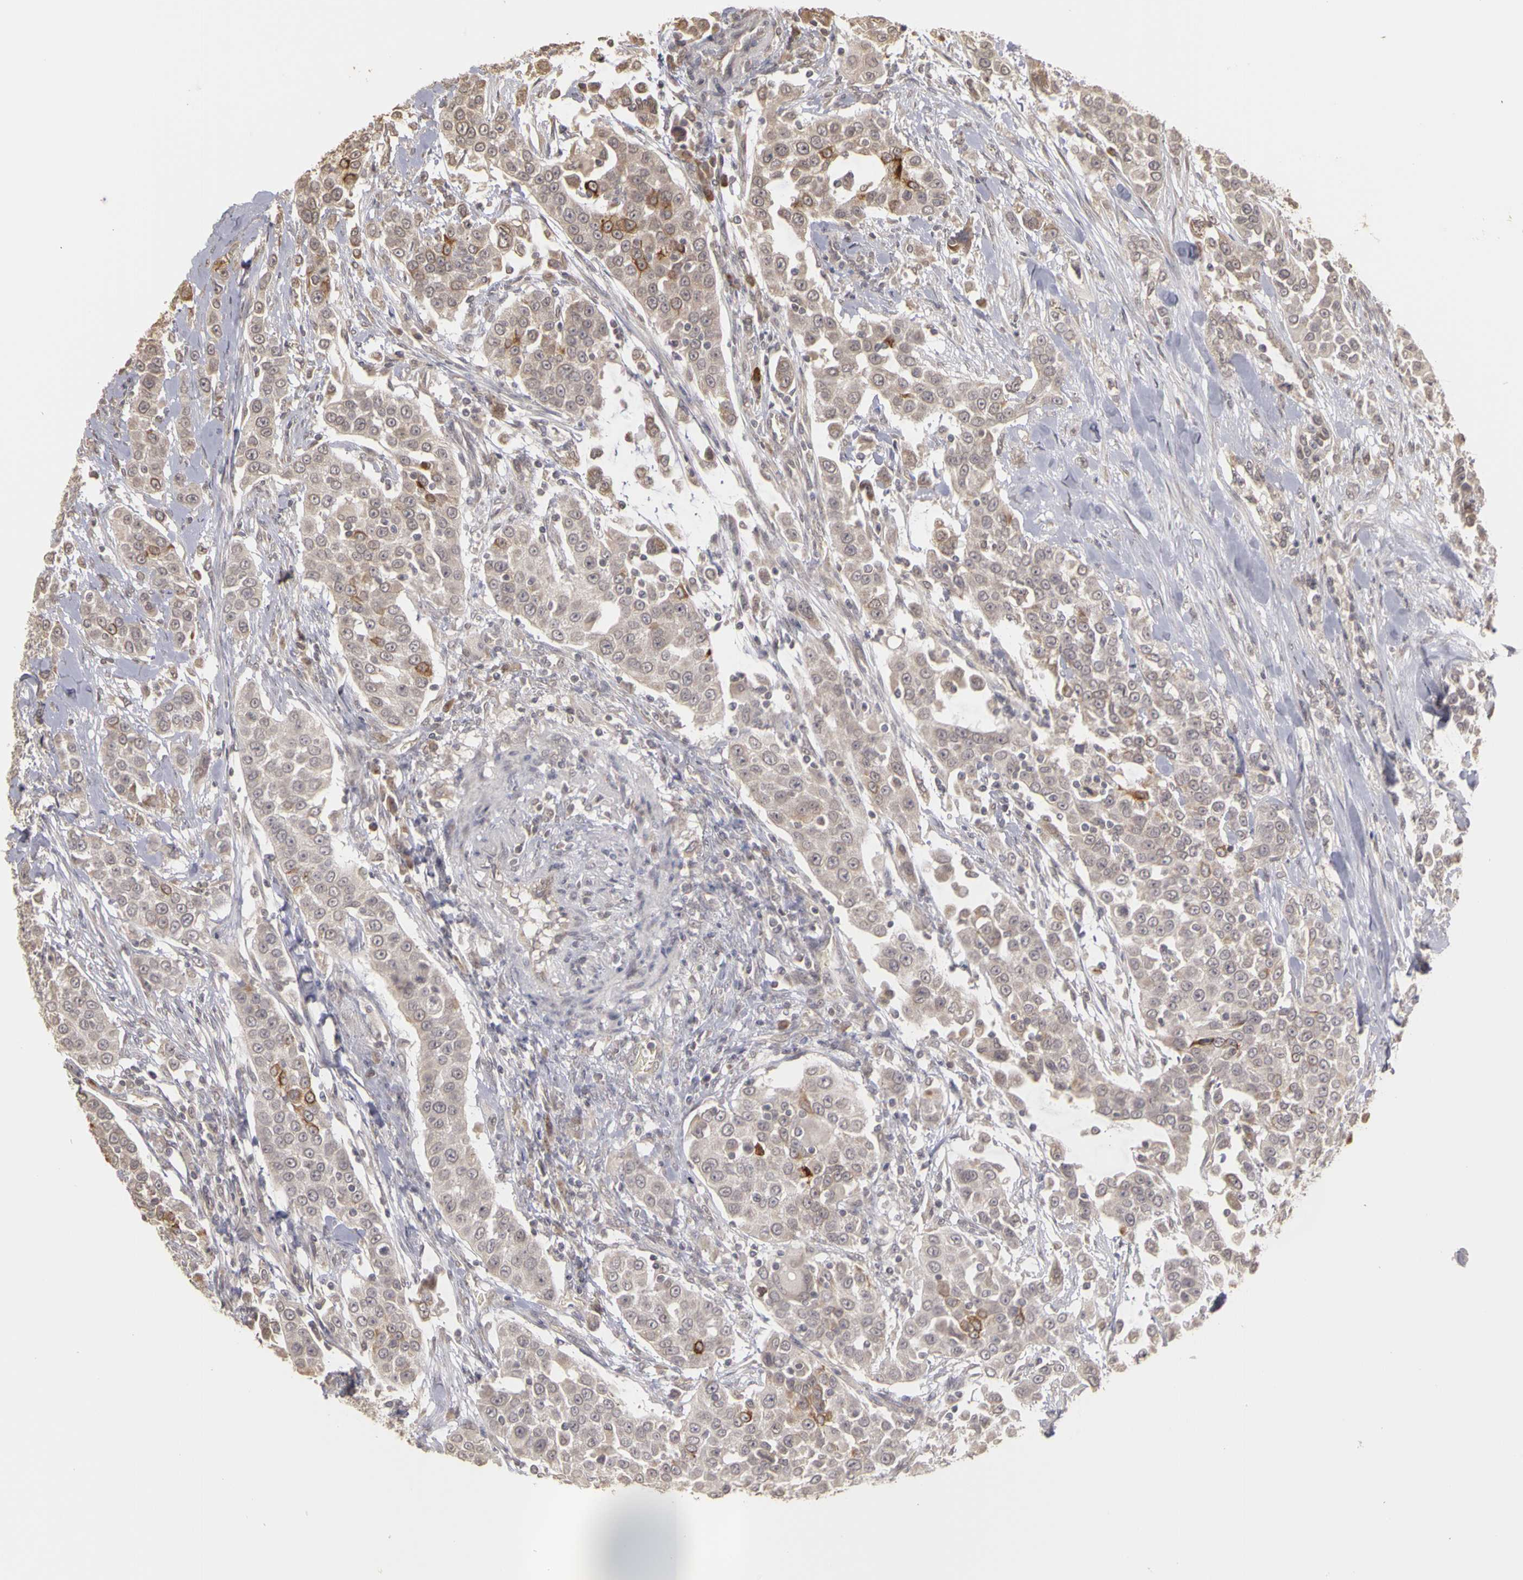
{"staining": {"intensity": "moderate", "quantity": "<25%", "location": "cytoplasmic/membranous"}, "tissue": "urothelial cancer", "cell_type": "Tumor cells", "image_type": "cancer", "snomed": [{"axis": "morphology", "description": "Urothelial carcinoma, High grade"}, {"axis": "topography", "description": "Urinary bladder"}], "caption": "There is low levels of moderate cytoplasmic/membranous staining in tumor cells of urothelial cancer, as demonstrated by immunohistochemical staining (brown color).", "gene": "FRMD7", "patient": {"sex": "female", "age": 80}}